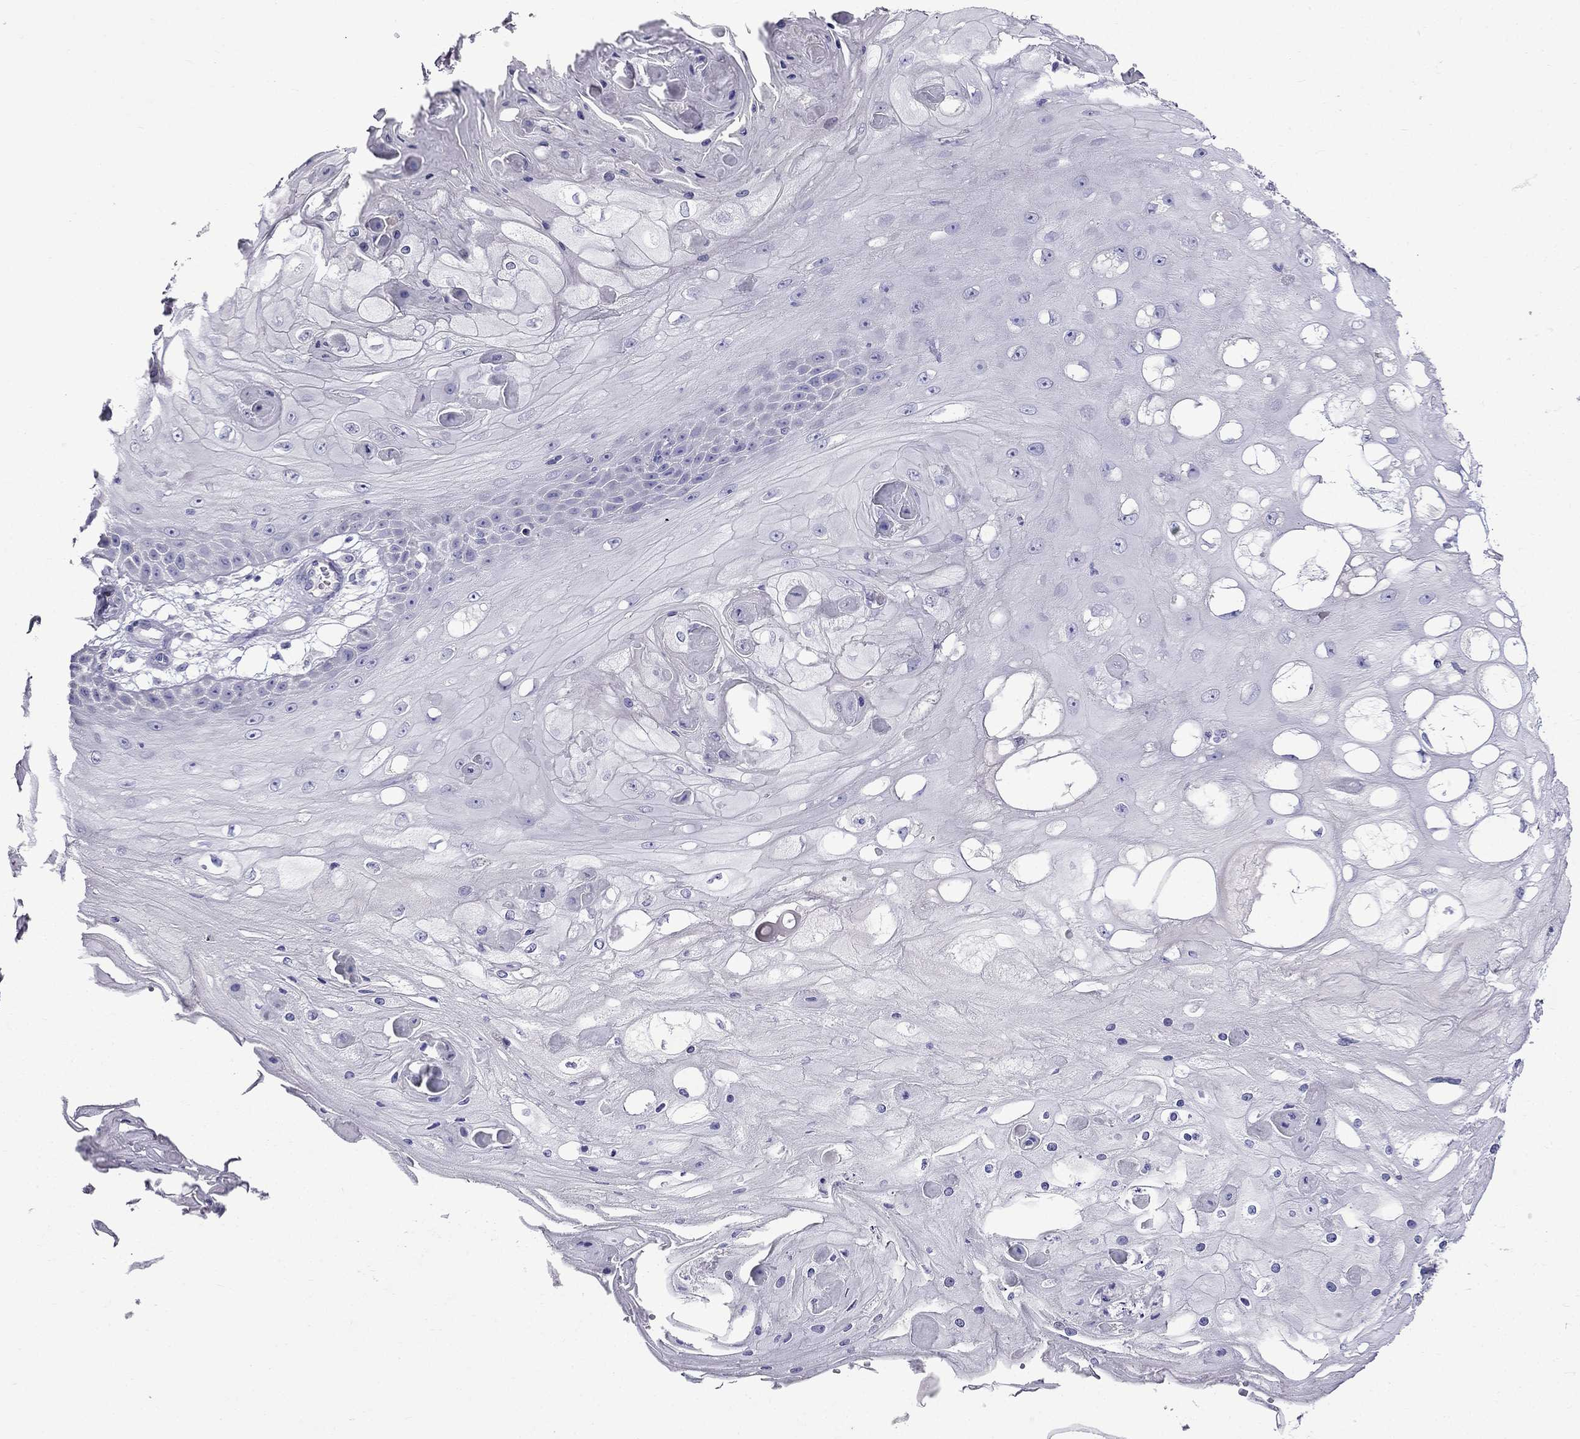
{"staining": {"intensity": "negative", "quantity": "none", "location": "none"}, "tissue": "skin cancer", "cell_type": "Tumor cells", "image_type": "cancer", "snomed": [{"axis": "morphology", "description": "Squamous cell carcinoma, NOS"}, {"axis": "topography", "description": "Skin"}], "caption": "Tumor cells are negative for protein expression in human skin cancer.", "gene": "PATE1", "patient": {"sex": "male", "age": 70}}